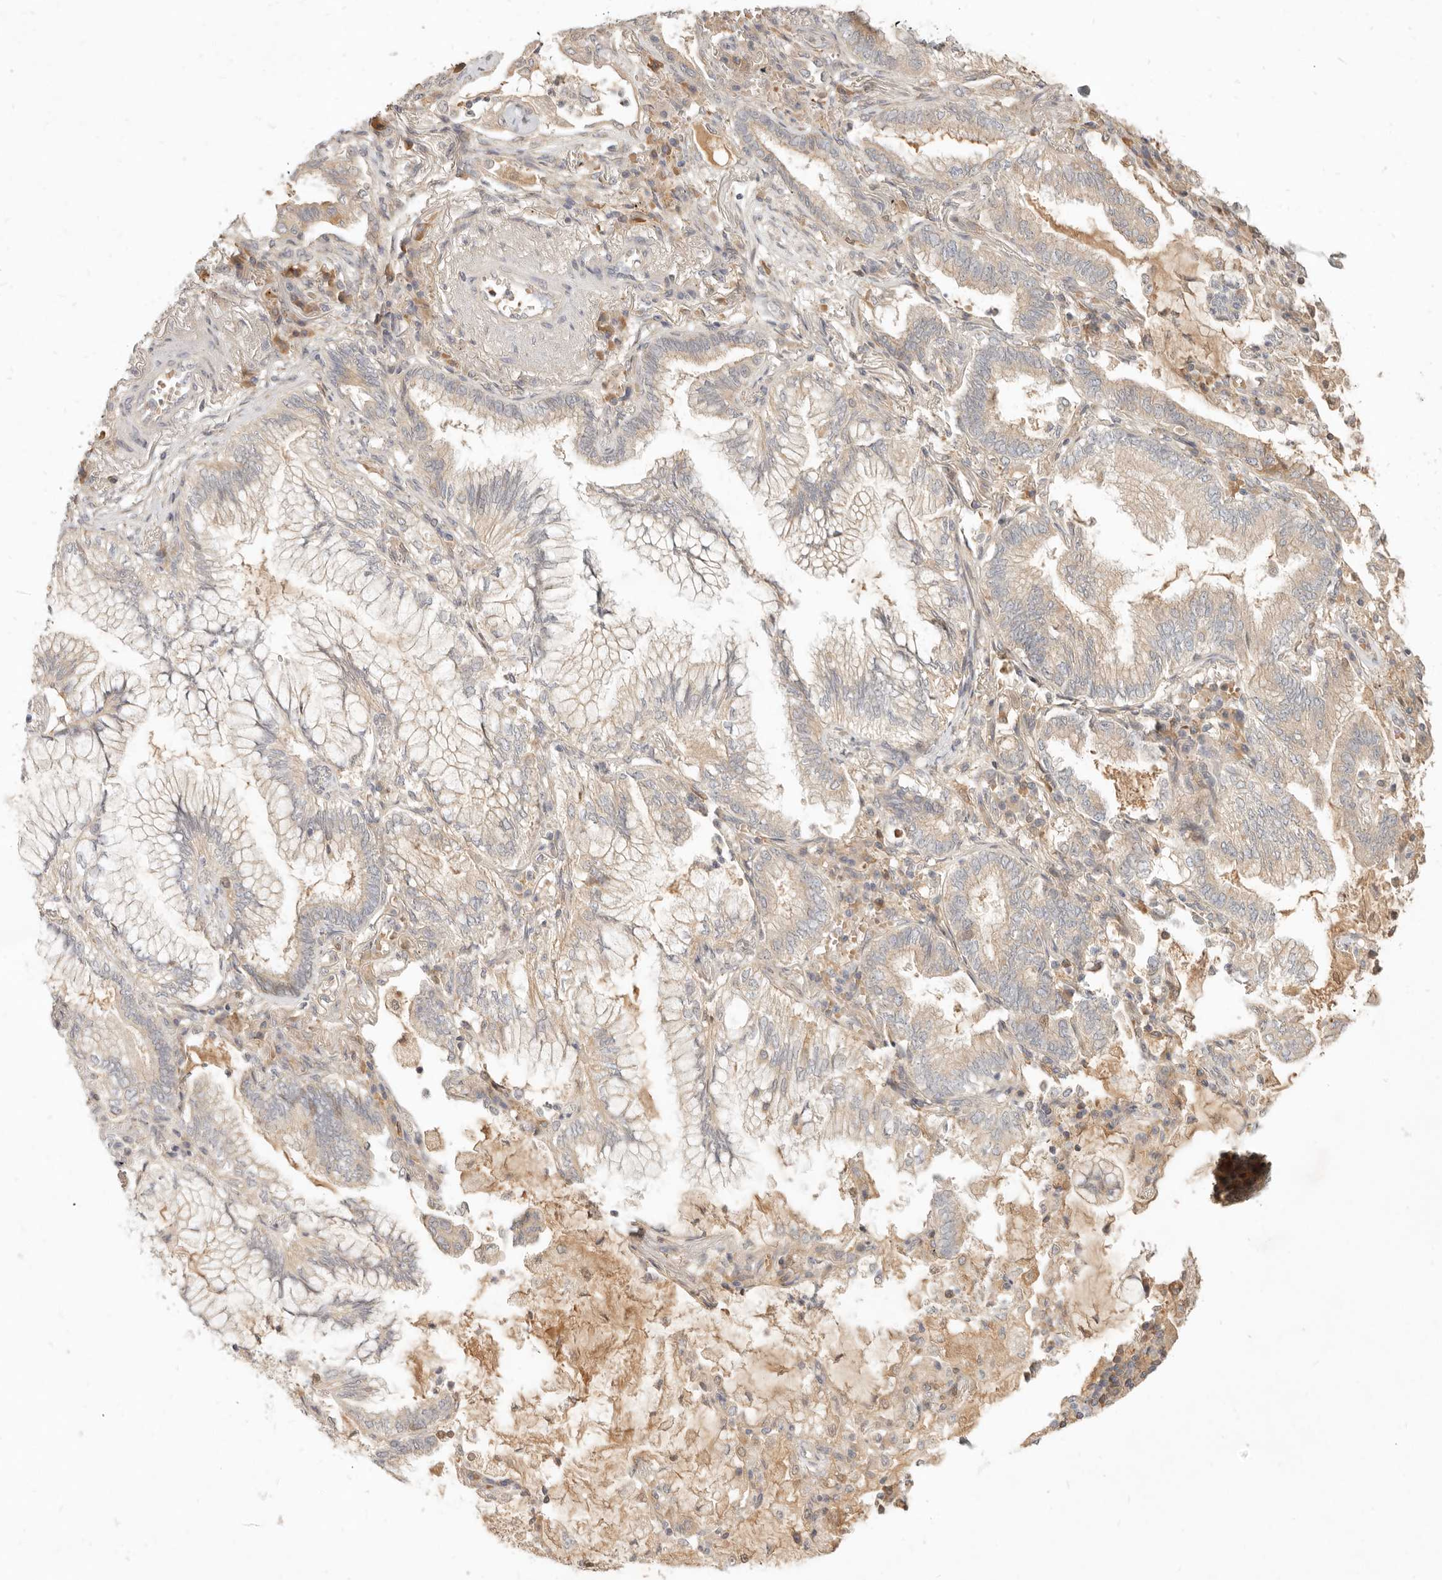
{"staining": {"intensity": "weak", "quantity": ">75%", "location": "cytoplasmic/membranous"}, "tissue": "lung cancer", "cell_type": "Tumor cells", "image_type": "cancer", "snomed": [{"axis": "morphology", "description": "Adenocarcinoma, NOS"}, {"axis": "topography", "description": "Lung"}], "caption": "Human adenocarcinoma (lung) stained for a protein (brown) shows weak cytoplasmic/membranous positive staining in about >75% of tumor cells.", "gene": "UBXN11", "patient": {"sex": "female", "age": 70}}